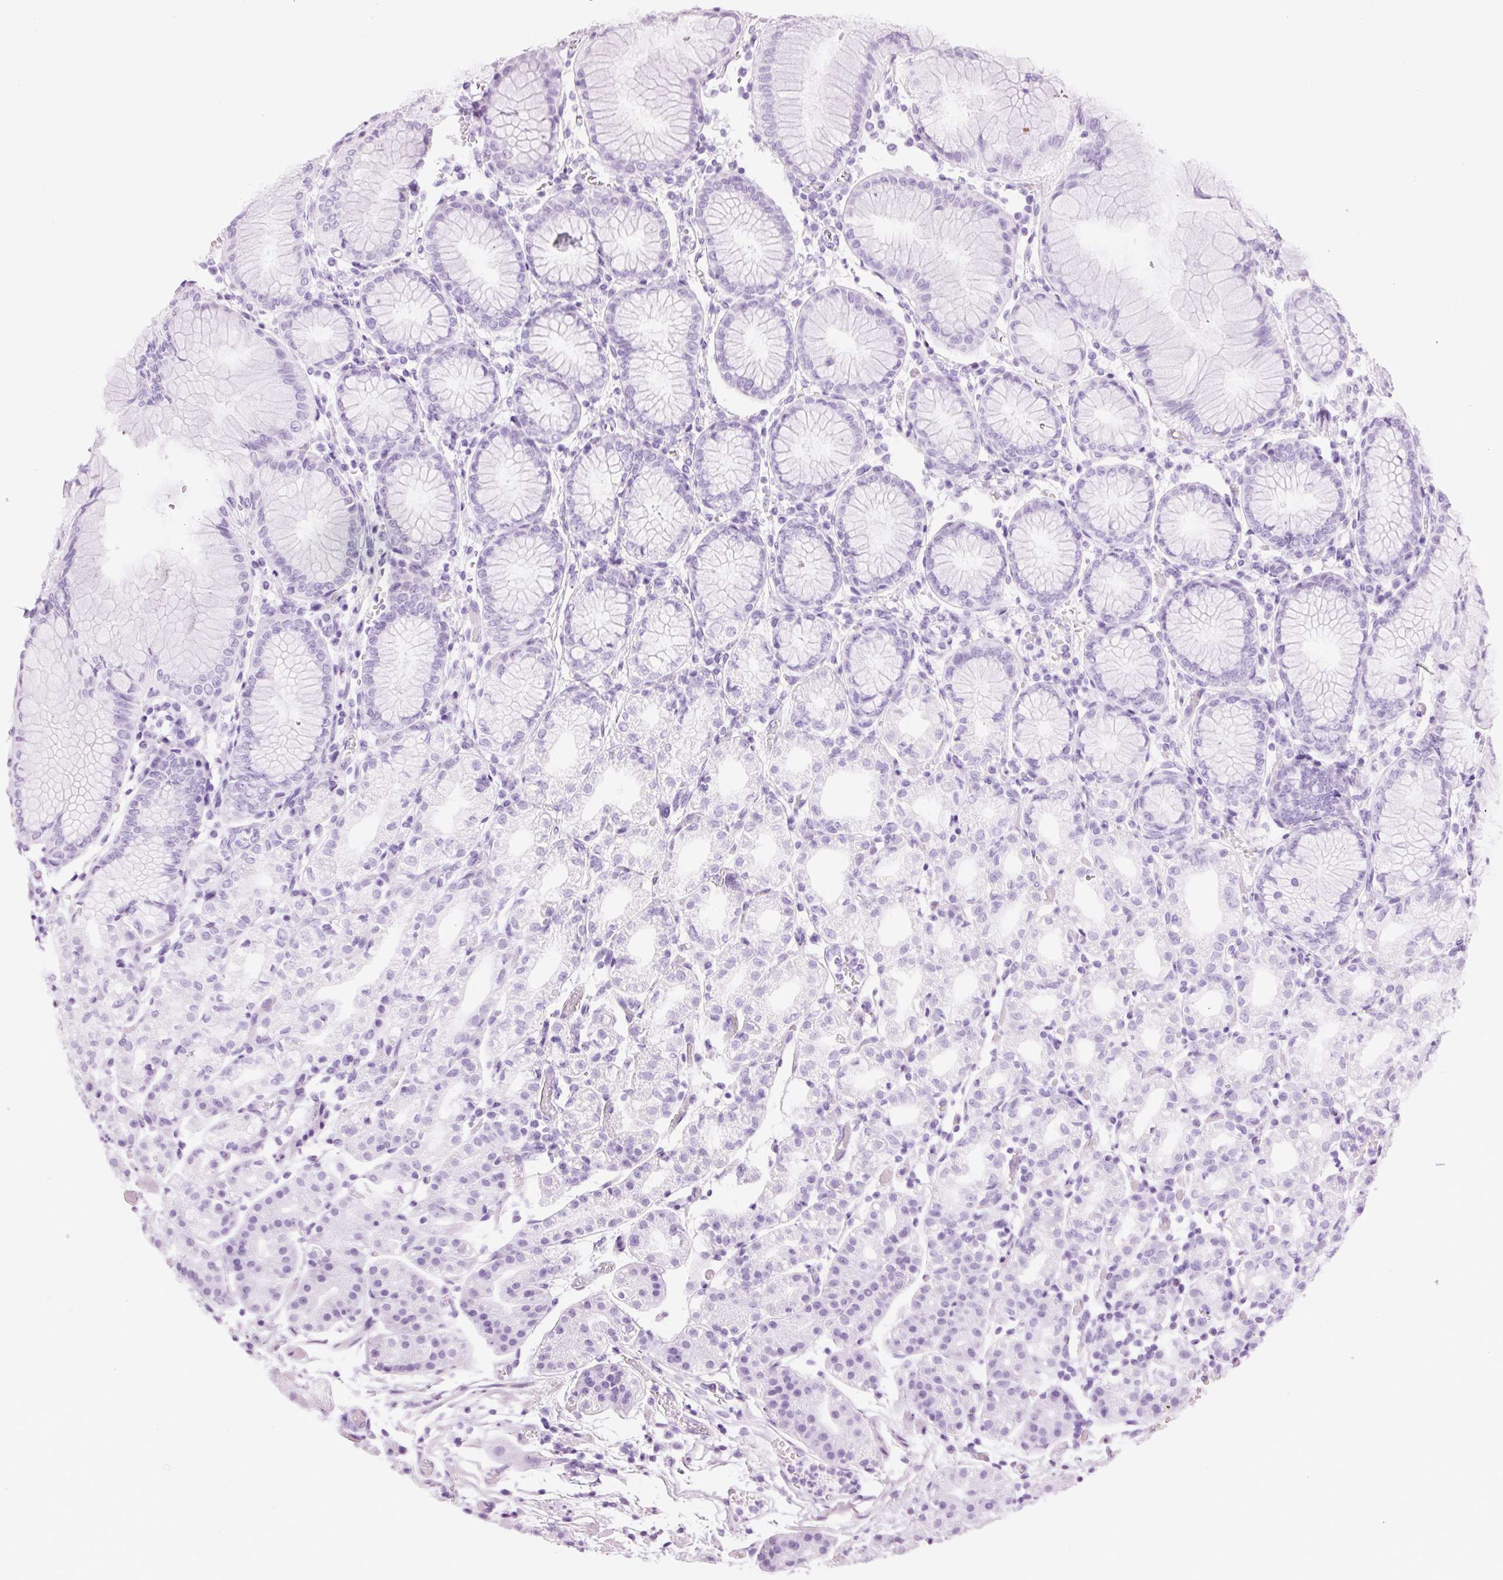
{"staining": {"intensity": "negative", "quantity": "none", "location": "none"}, "tissue": "stomach", "cell_type": "Glandular cells", "image_type": "normal", "snomed": [{"axis": "morphology", "description": "Normal tissue, NOS"}, {"axis": "topography", "description": "Stomach"}], "caption": "Glandular cells are negative for brown protein staining in unremarkable stomach. The staining is performed using DAB (3,3'-diaminobenzidine) brown chromogen with nuclei counter-stained in using hematoxylin.", "gene": "CARD16", "patient": {"sex": "female", "age": 57}}